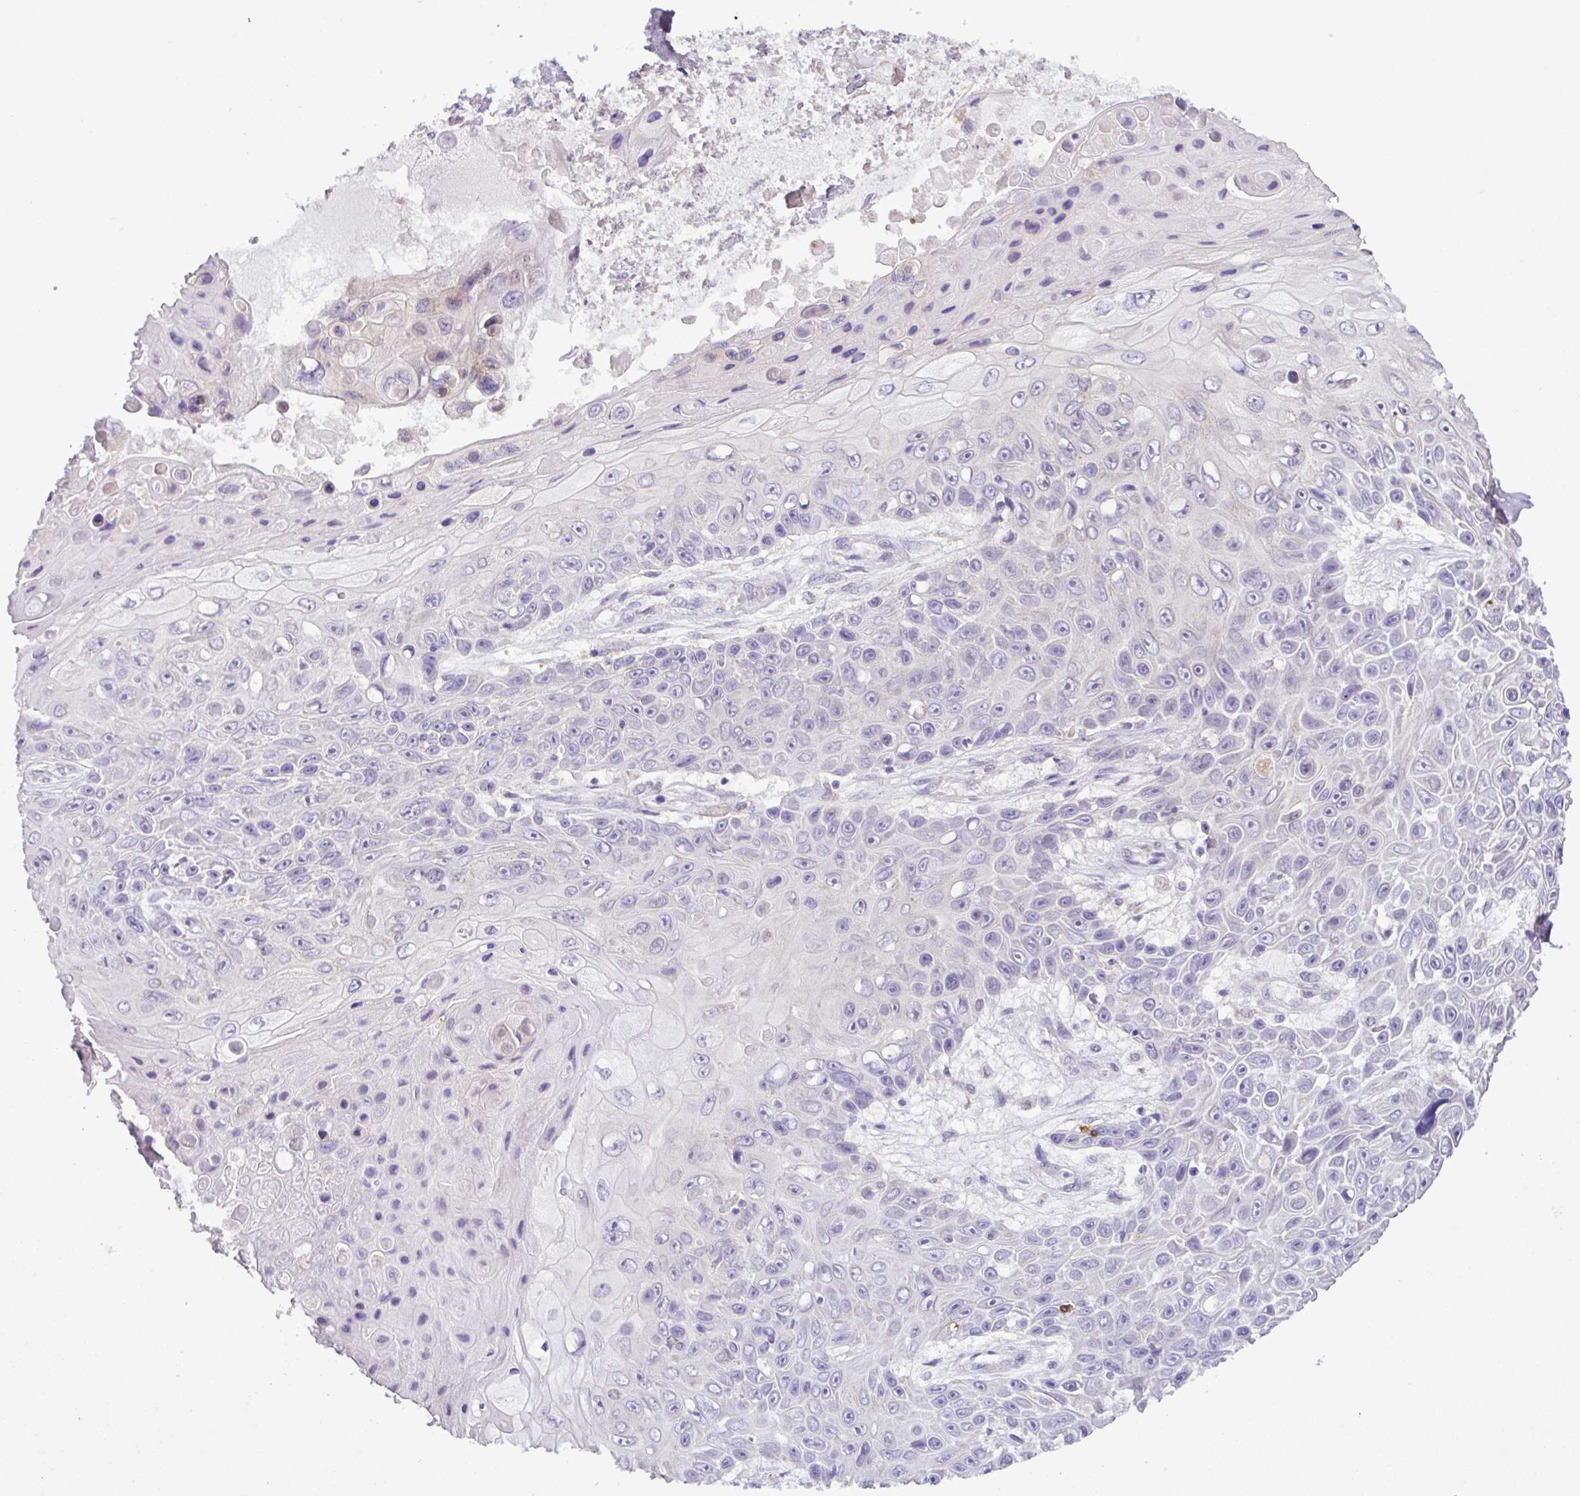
{"staining": {"intensity": "negative", "quantity": "none", "location": "none"}, "tissue": "skin cancer", "cell_type": "Tumor cells", "image_type": "cancer", "snomed": [{"axis": "morphology", "description": "Squamous cell carcinoma, NOS"}, {"axis": "topography", "description": "Skin"}], "caption": "Squamous cell carcinoma (skin) was stained to show a protein in brown. There is no significant expression in tumor cells.", "gene": "TONSL", "patient": {"sex": "male", "age": 82}}